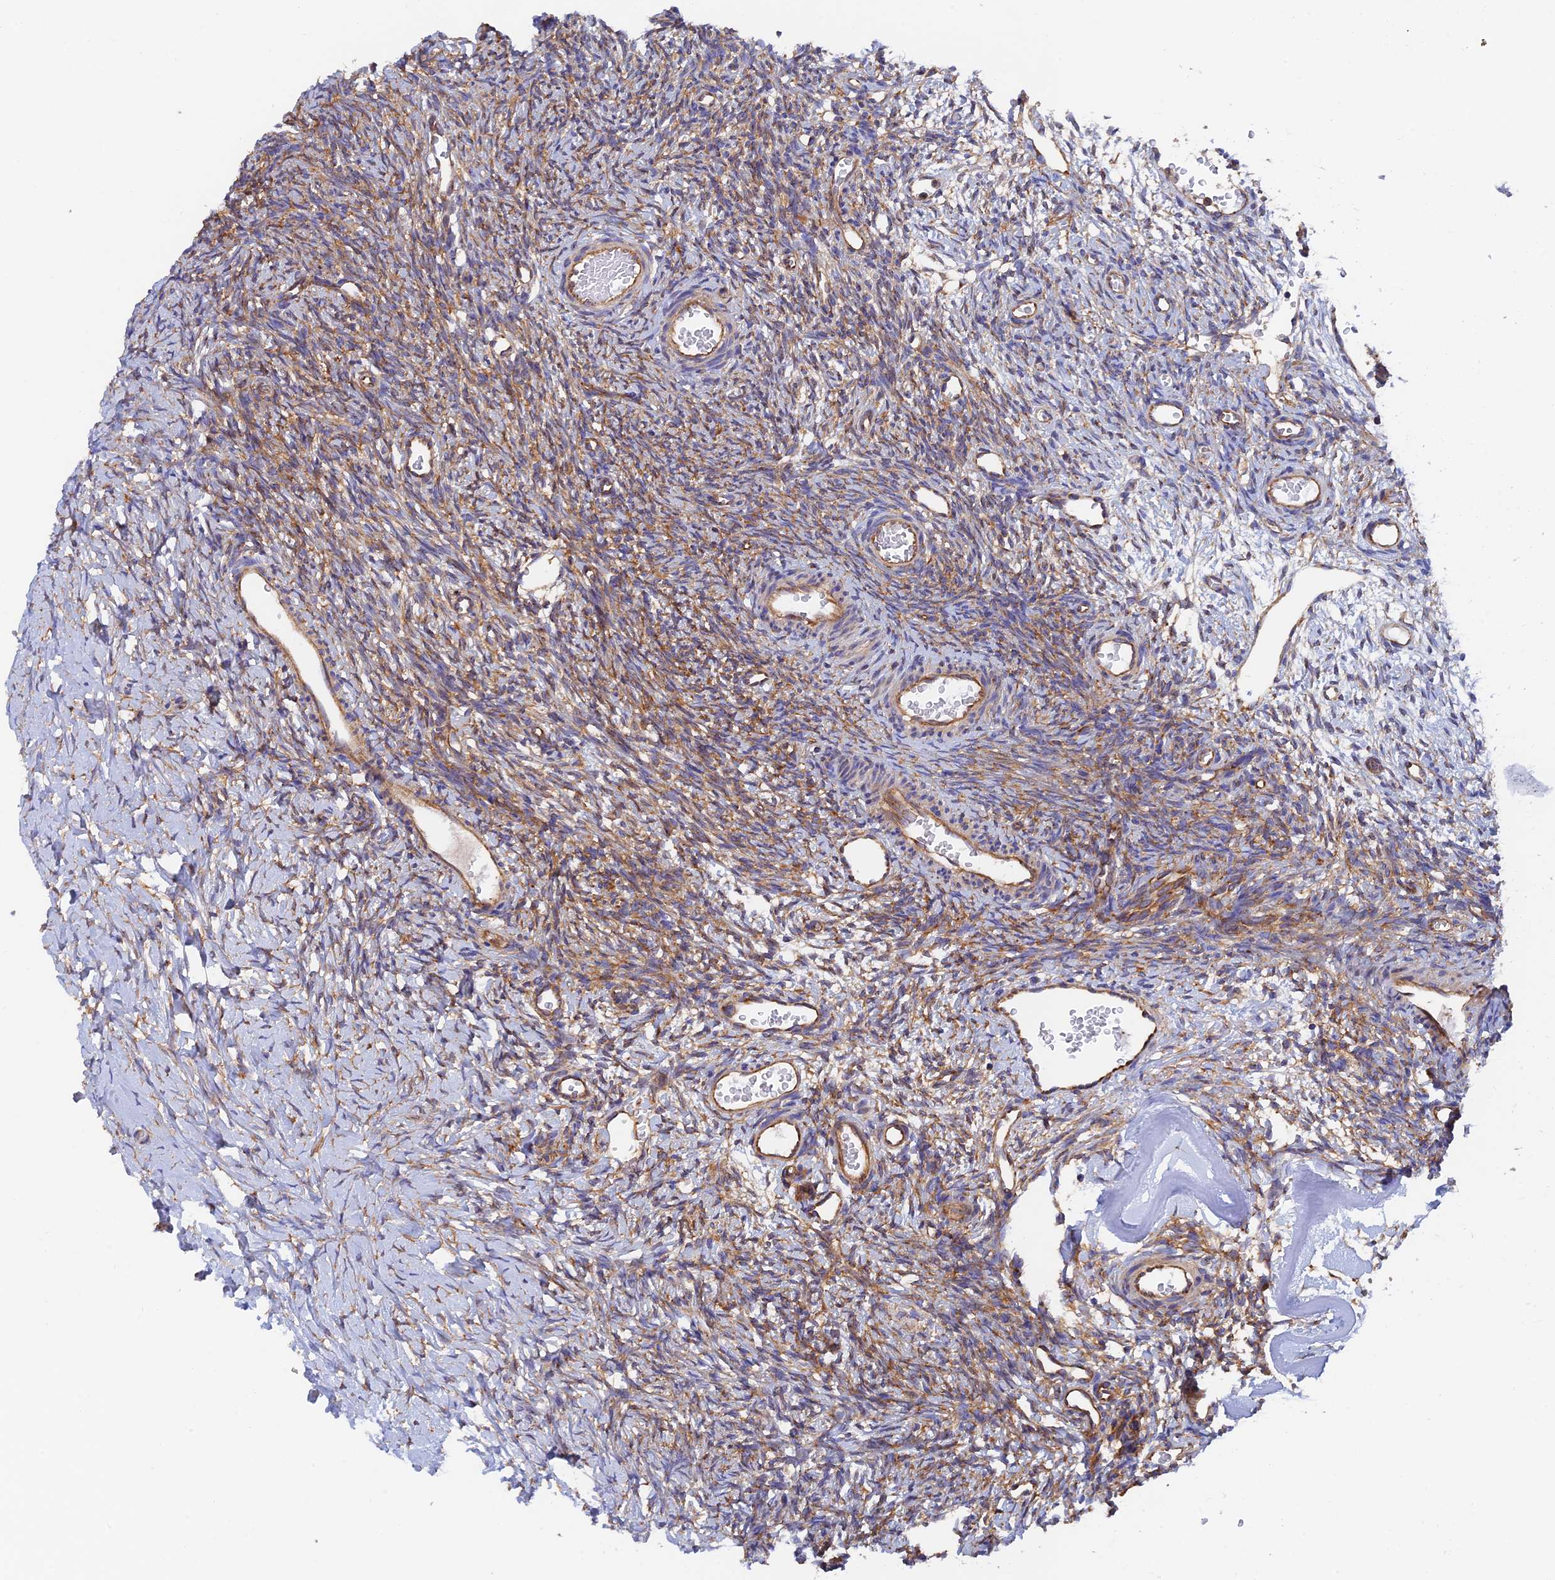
{"staining": {"intensity": "moderate", "quantity": ">75%", "location": "cytoplasmic/membranous"}, "tissue": "ovary", "cell_type": "Follicle cells", "image_type": "normal", "snomed": [{"axis": "morphology", "description": "Normal tissue, NOS"}, {"axis": "topography", "description": "Ovary"}], "caption": "High-magnification brightfield microscopy of normal ovary stained with DAB (3,3'-diaminobenzidine) (brown) and counterstained with hematoxylin (blue). follicle cells exhibit moderate cytoplasmic/membranous expression is seen in approximately>75% of cells.", "gene": "DCTN2", "patient": {"sex": "female", "age": 39}}